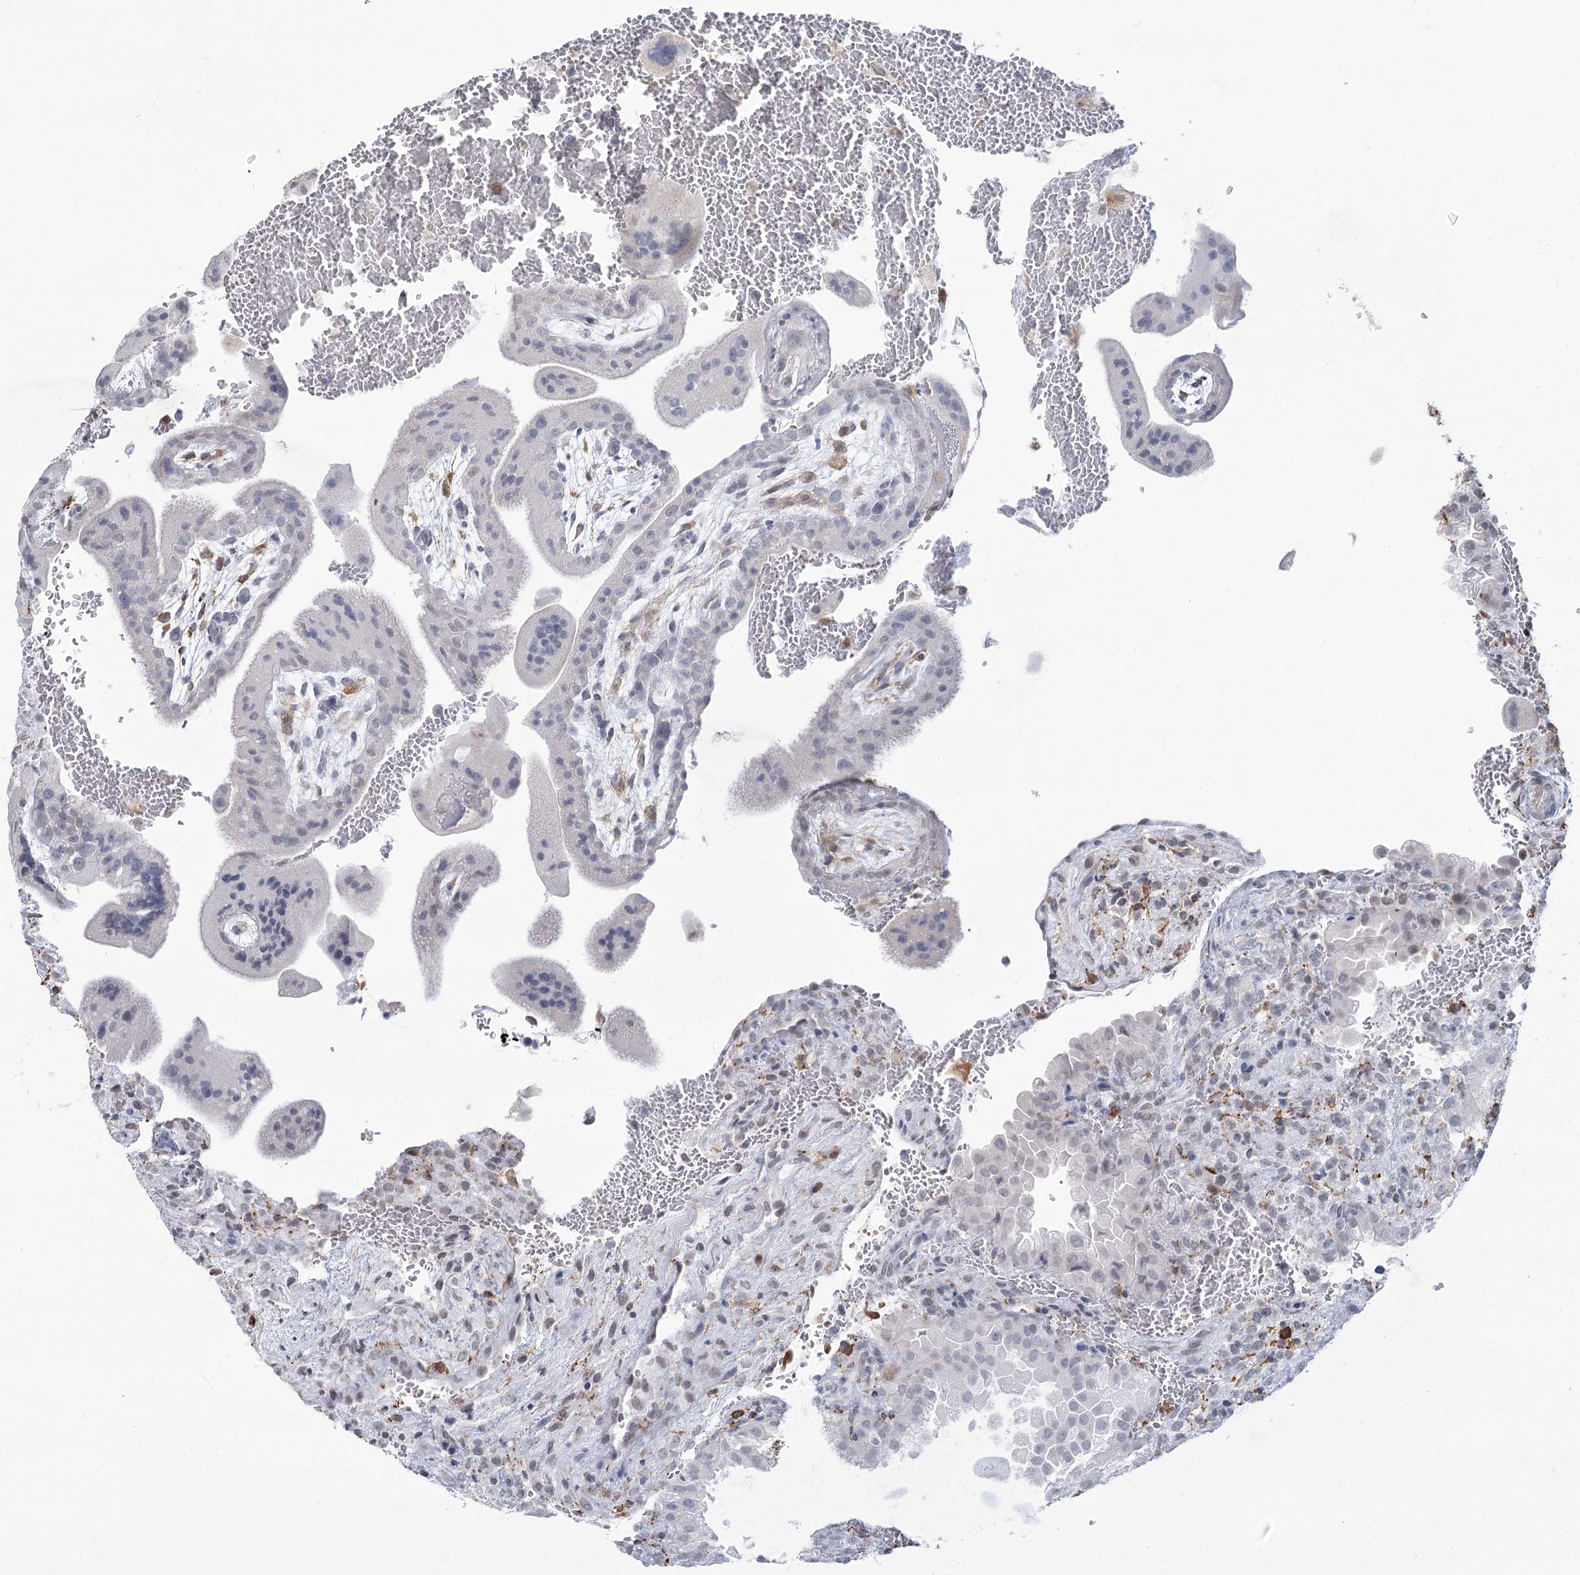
{"staining": {"intensity": "negative", "quantity": "none", "location": "none"}, "tissue": "placenta", "cell_type": "Decidual cells", "image_type": "normal", "snomed": [{"axis": "morphology", "description": "Normal tissue, NOS"}, {"axis": "topography", "description": "Placenta"}], "caption": "High magnification brightfield microscopy of unremarkable placenta stained with DAB (brown) and counterstained with hematoxylin (blue): decidual cells show no significant positivity.", "gene": "C11orf1", "patient": {"sex": "female", "age": 35}}